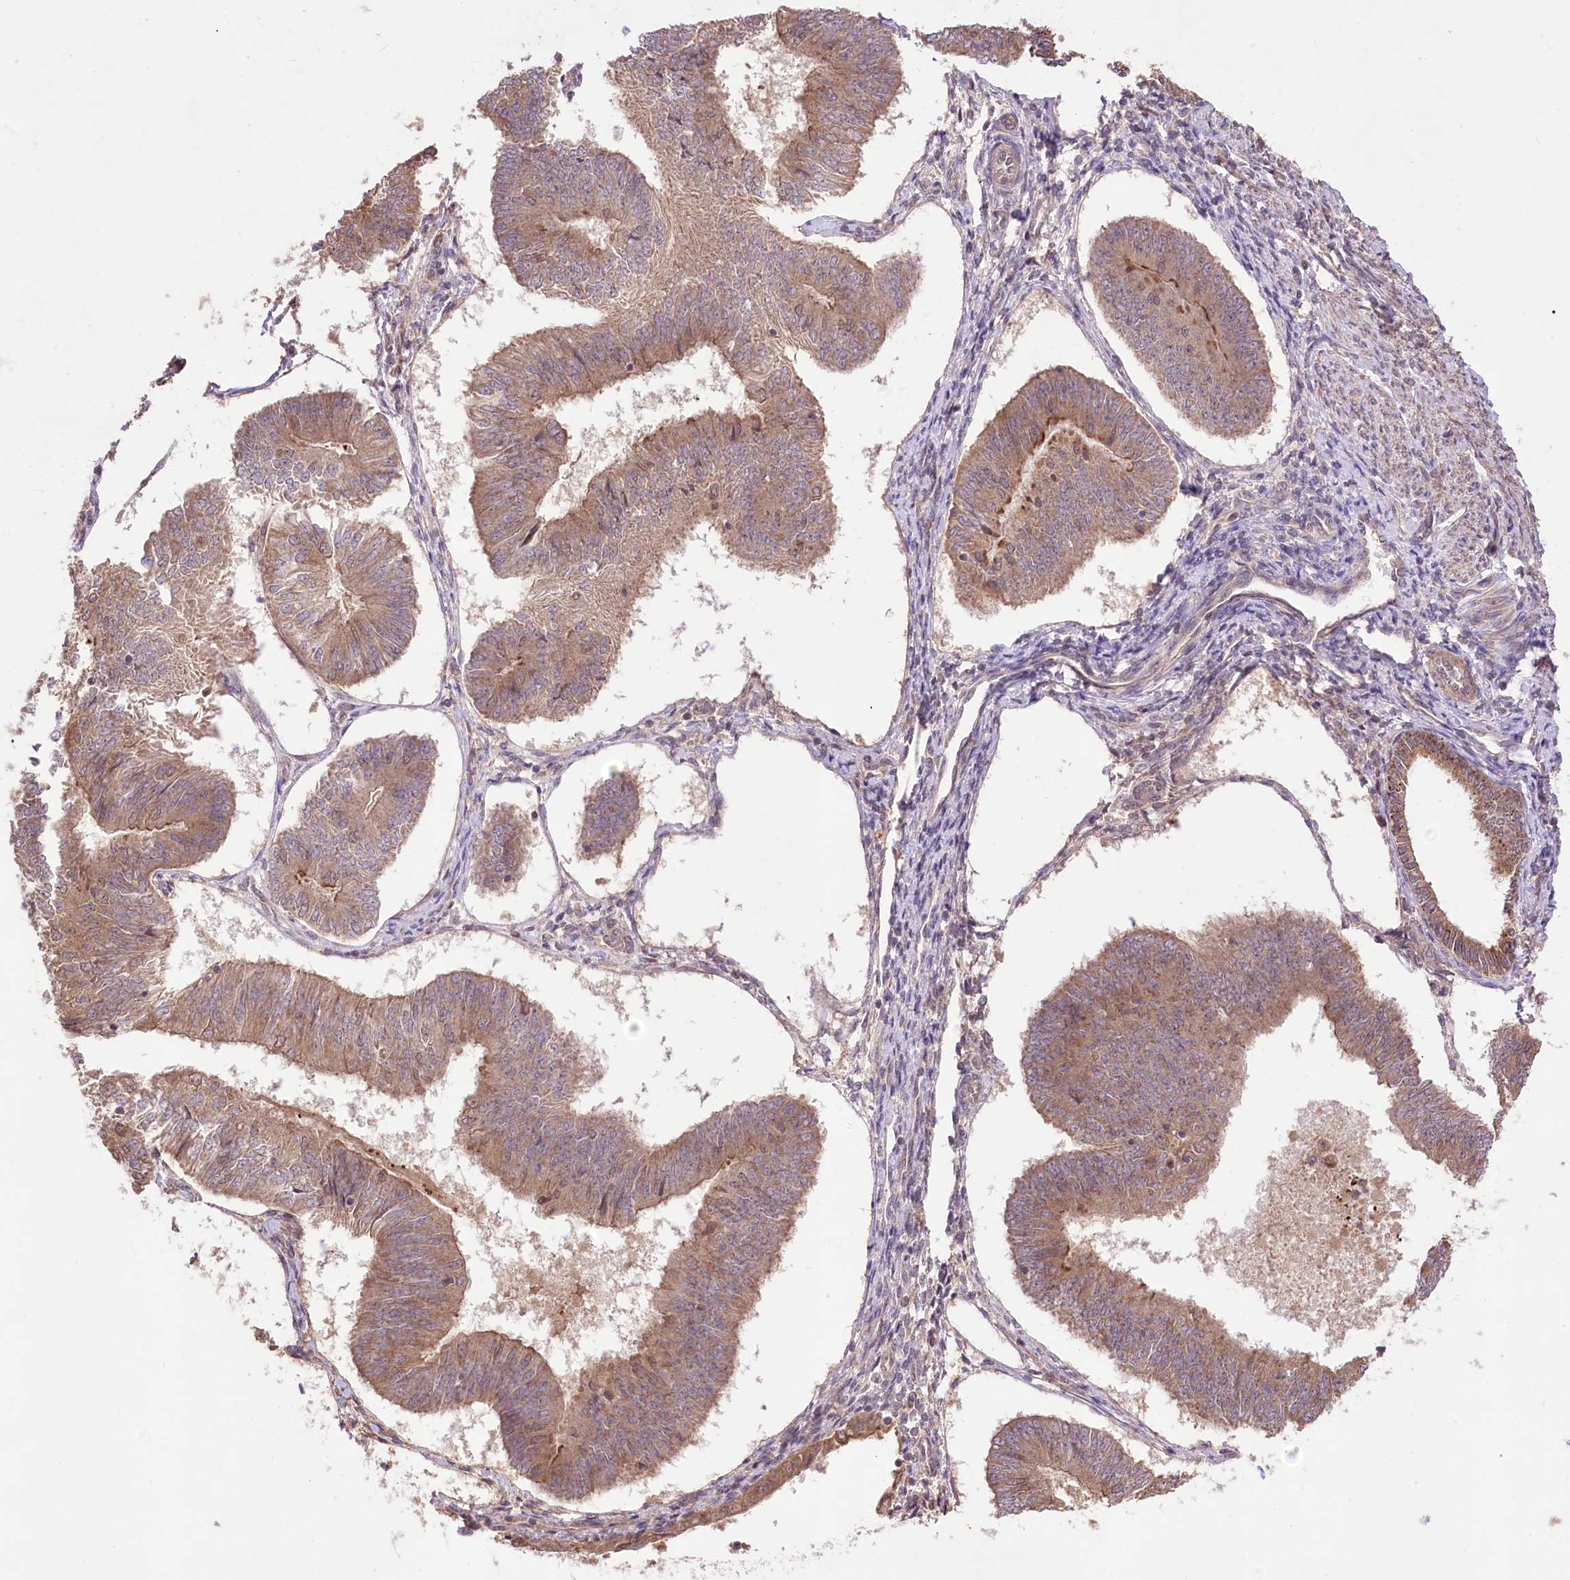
{"staining": {"intensity": "moderate", "quantity": ">75%", "location": "cytoplasmic/membranous"}, "tissue": "endometrial cancer", "cell_type": "Tumor cells", "image_type": "cancer", "snomed": [{"axis": "morphology", "description": "Adenocarcinoma, NOS"}, {"axis": "topography", "description": "Endometrium"}], "caption": "Brown immunohistochemical staining in endometrial adenocarcinoma shows moderate cytoplasmic/membranous positivity in approximately >75% of tumor cells. (IHC, brightfield microscopy, high magnification).", "gene": "HELT", "patient": {"sex": "female", "age": 58}}